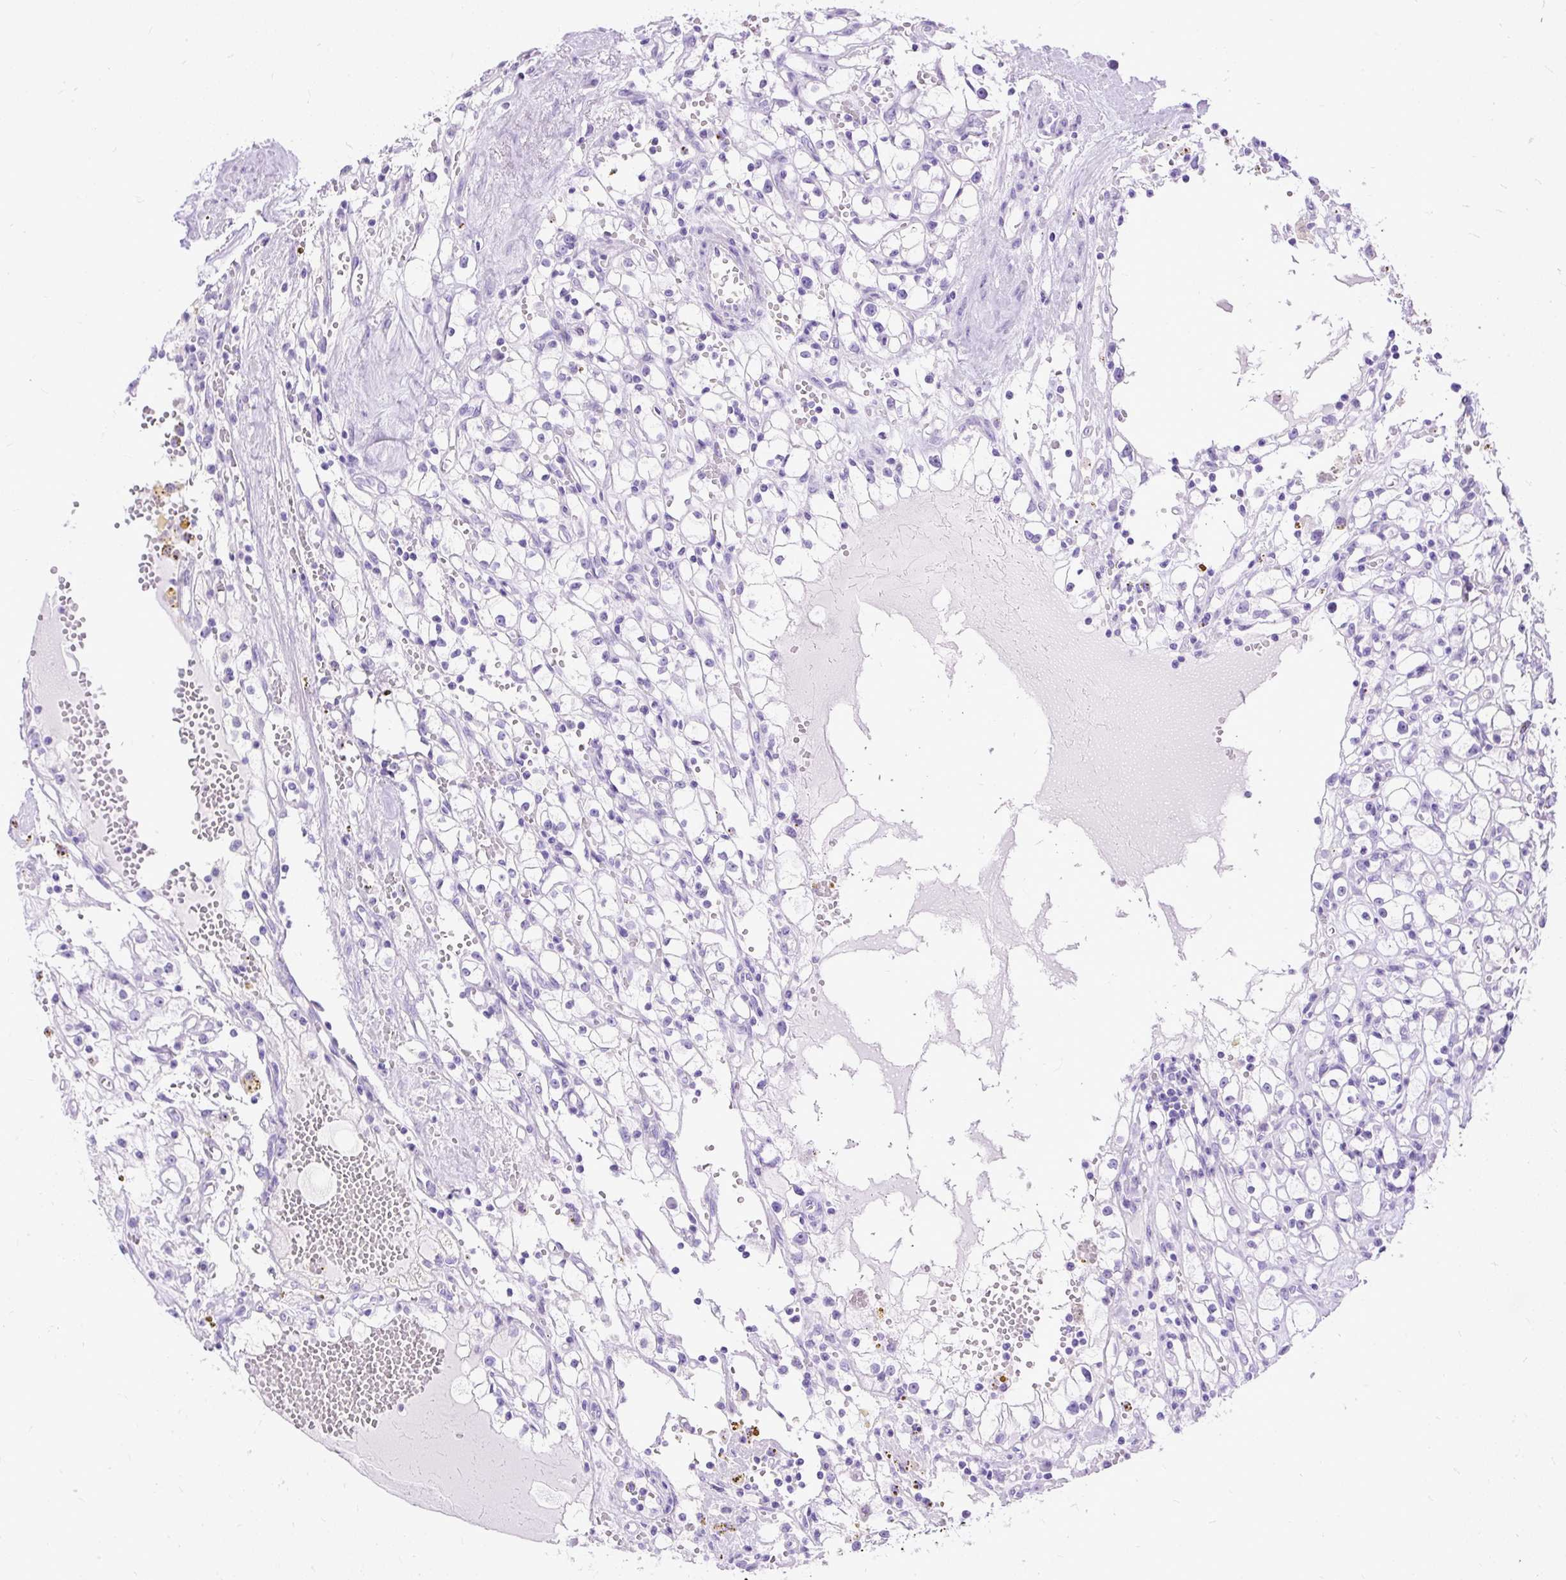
{"staining": {"intensity": "negative", "quantity": "none", "location": "none"}, "tissue": "renal cancer", "cell_type": "Tumor cells", "image_type": "cancer", "snomed": [{"axis": "morphology", "description": "Adenocarcinoma, NOS"}, {"axis": "topography", "description": "Kidney"}], "caption": "Immunohistochemistry (IHC) photomicrograph of human renal cancer stained for a protein (brown), which exhibits no expression in tumor cells.", "gene": "HEY1", "patient": {"sex": "male", "age": 56}}